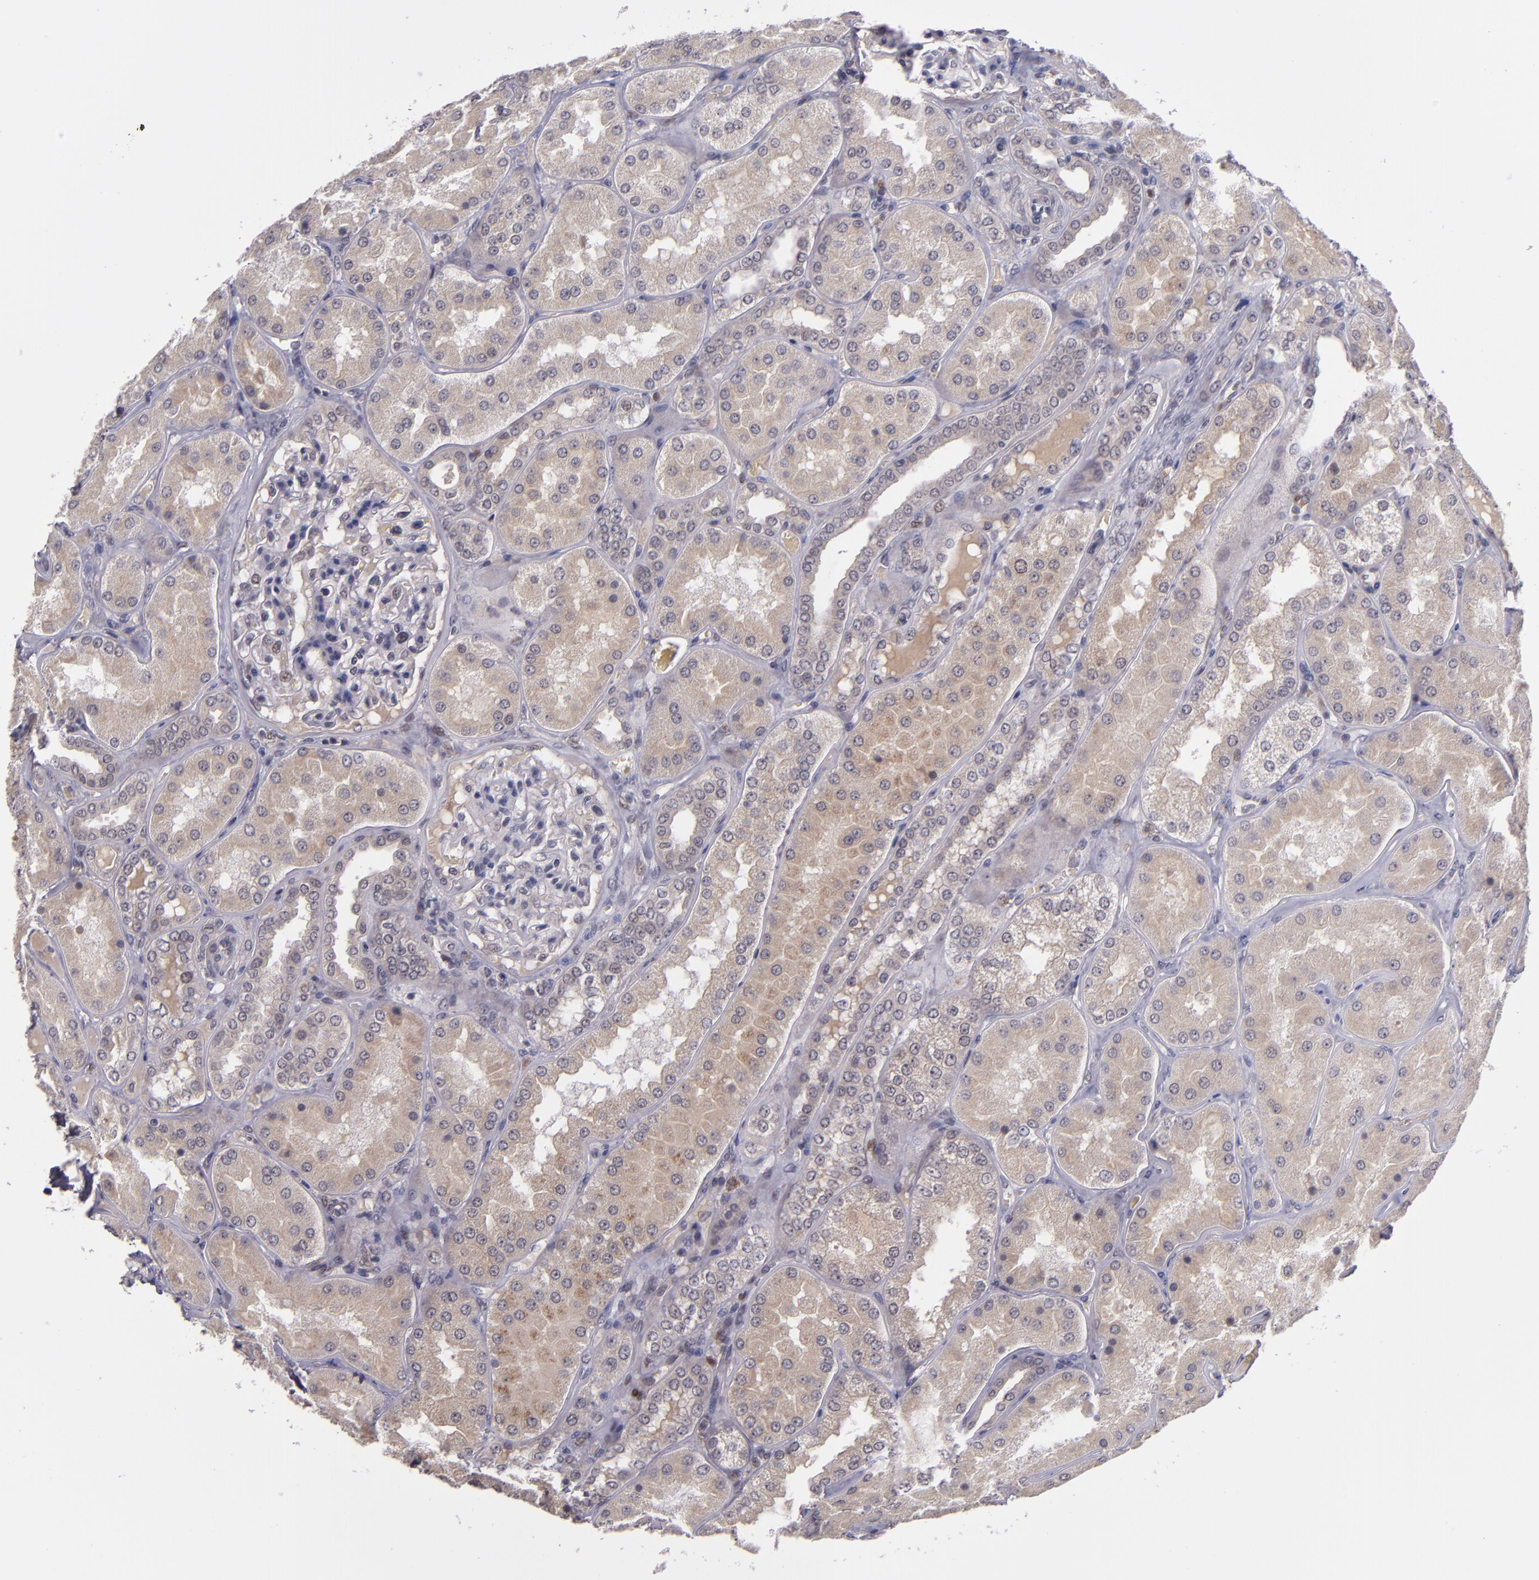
{"staining": {"intensity": "negative", "quantity": "none", "location": "none"}, "tissue": "kidney", "cell_type": "Cells in glomeruli", "image_type": "normal", "snomed": [{"axis": "morphology", "description": "Normal tissue, NOS"}, {"axis": "topography", "description": "Kidney"}], "caption": "Protein analysis of benign kidney reveals no significant expression in cells in glomeruli. (Stains: DAB immunohistochemistry with hematoxylin counter stain, Microscopy: brightfield microscopy at high magnification).", "gene": "CDC7", "patient": {"sex": "female", "age": 56}}